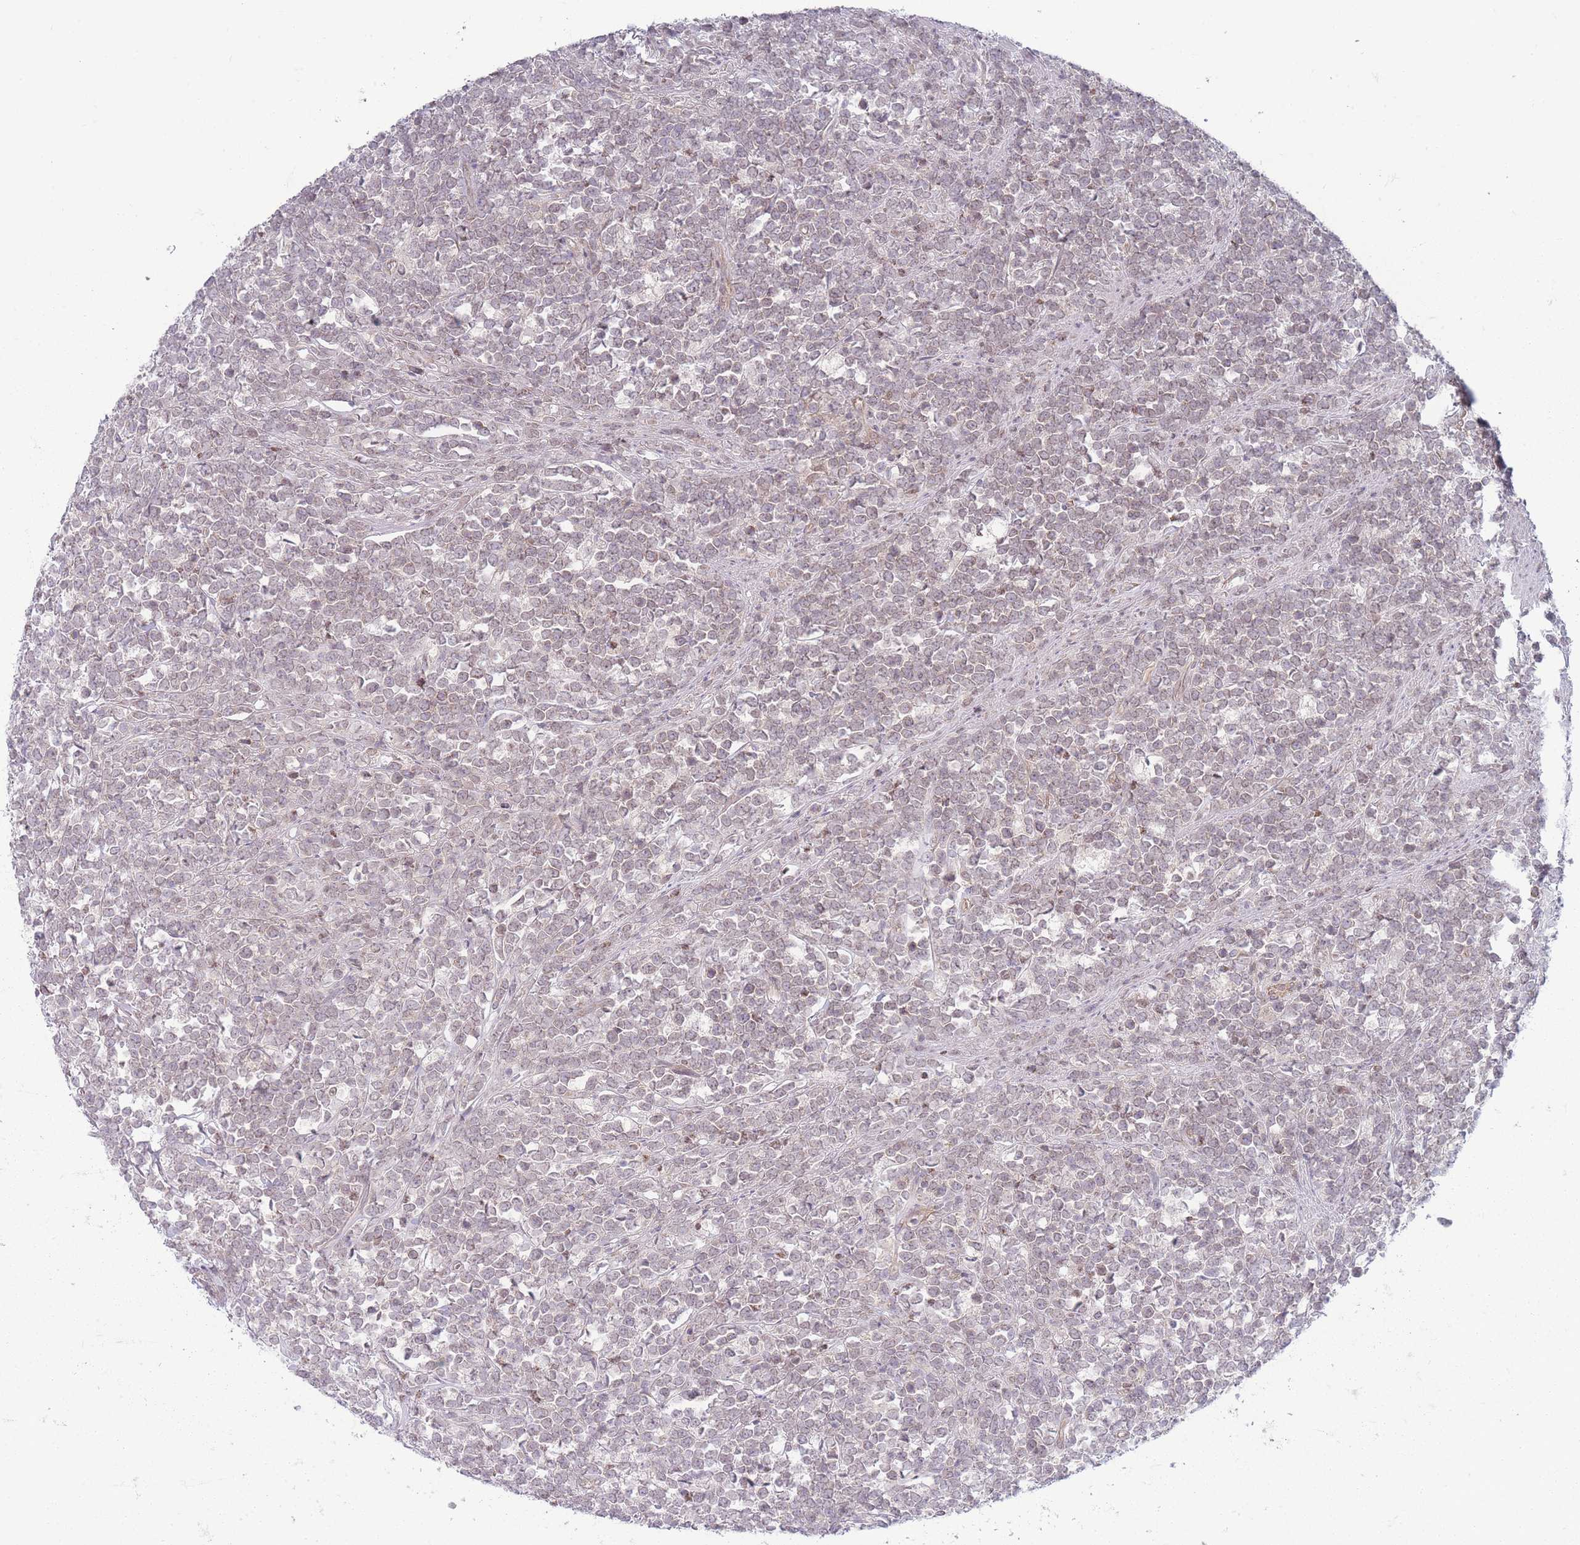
{"staining": {"intensity": "weak", "quantity": "<25%", "location": "nuclear"}, "tissue": "lymphoma", "cell_type": "Tumor cells", "image_type": "cancer", "snomed": [{"axis": "morphology", "description": "Malignant lymphoma, non-Hodgkin's type, High grade"}, {"axis": "topography", "description": "Small intestine"}, {"axis": "topography", "description": "Colon"}], "caption": "High-grade malignant lymphoma, non-Hodgkin's type was stained to show a protein in brown. There is no significant staining in tumor cells.", "gene": "VRK2", "patient": {"sex": "male", "age": 8}}